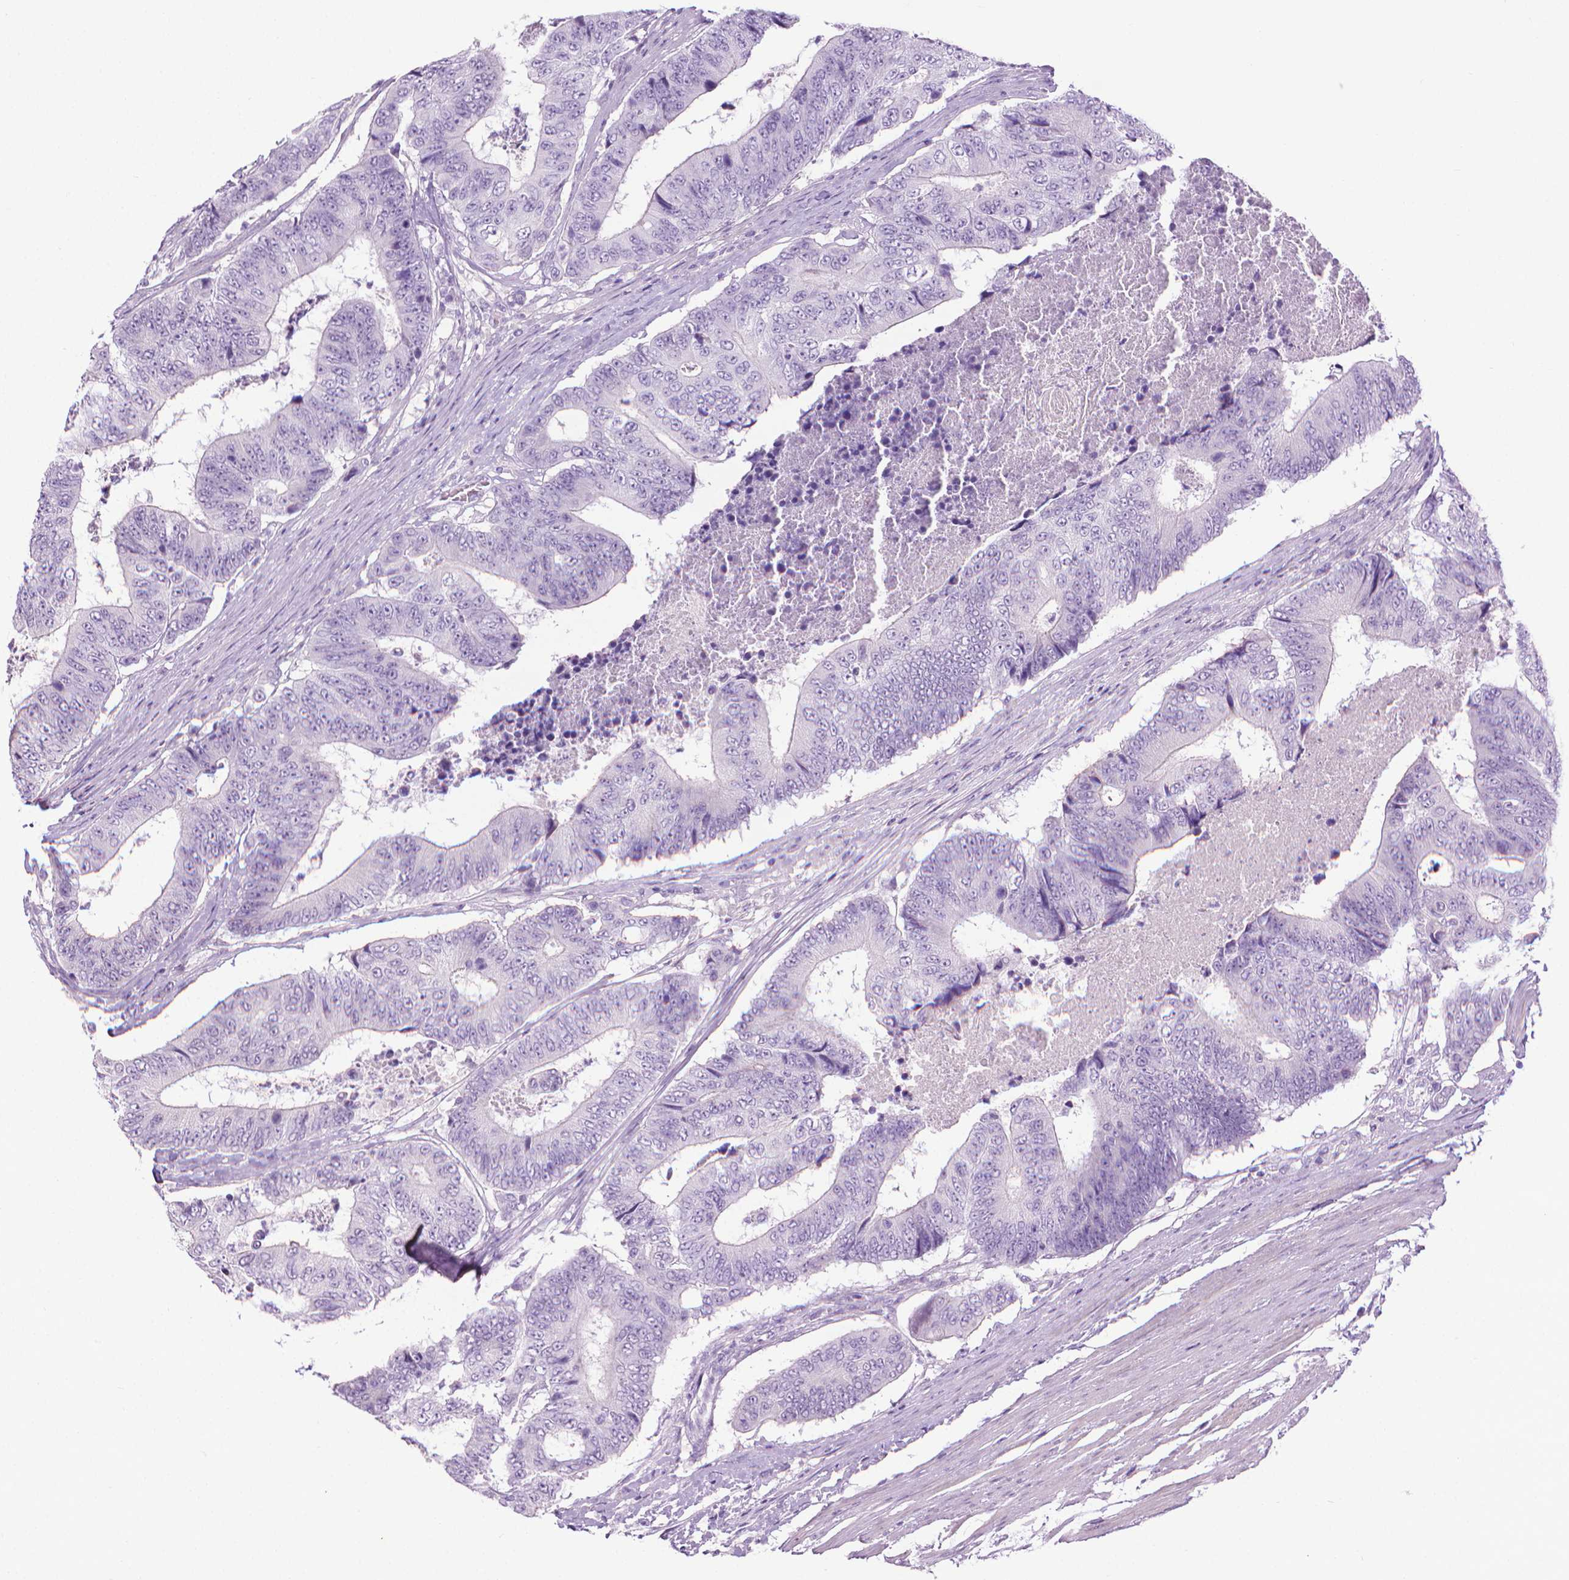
{"staining": {"intensity": "negative", "quantity": "none", "location": "none"}, "tissue": "colorectal cancer", "cell_type": "Tumor cells", "image_type": "cancer", "snomed": [{"axis": "morphology", "description": "Adenocarcinoma, NOS"}, {"axis": "topography", "description": "Colon"}], "caption": "This is a micrograph of IHC staining of colorectal cancer (adenocarcinoma), which shows no staining in tumor cells.", "gene": "DNAI7", "patient": {"sex": "female", "age": 48}}